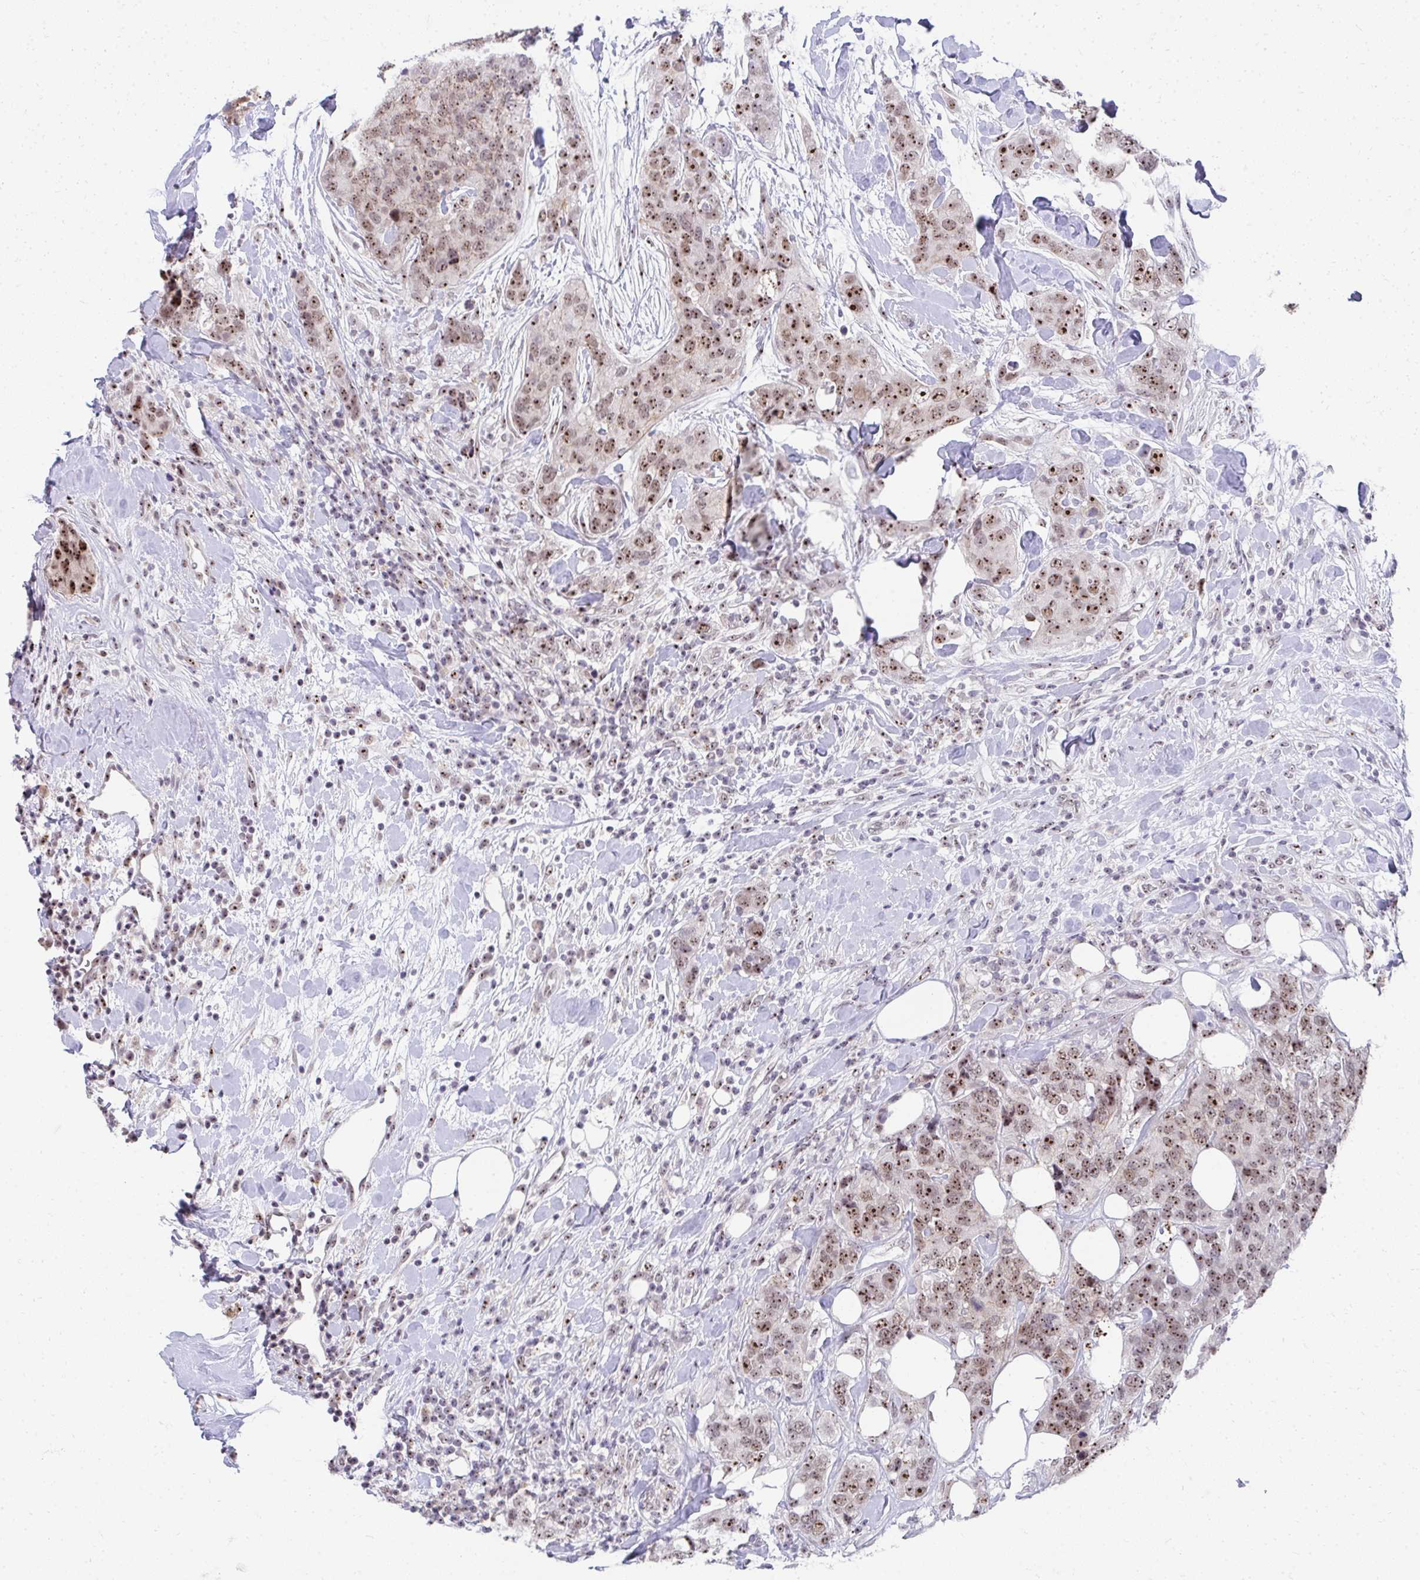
{"staining": {"intensity": "moderate", "quantity": ">75%", "location": "nuclear"}, "tissue": "breast cancer", "cell_type": "Tumor cells", "image_type": "cancer", "snomed": [{"axis": "morphology", "description": "Lobular carcinoma"}, {"axis": "topography", "description": "Breast"}], "caption": "Tumor cells reveal medium levels of moderate nuclear expression in approximately >75% of cells in human breast cancer (lobular carcinoma).", "gene": "HIRA", "patient": {"sex": "female", "age": 59}}